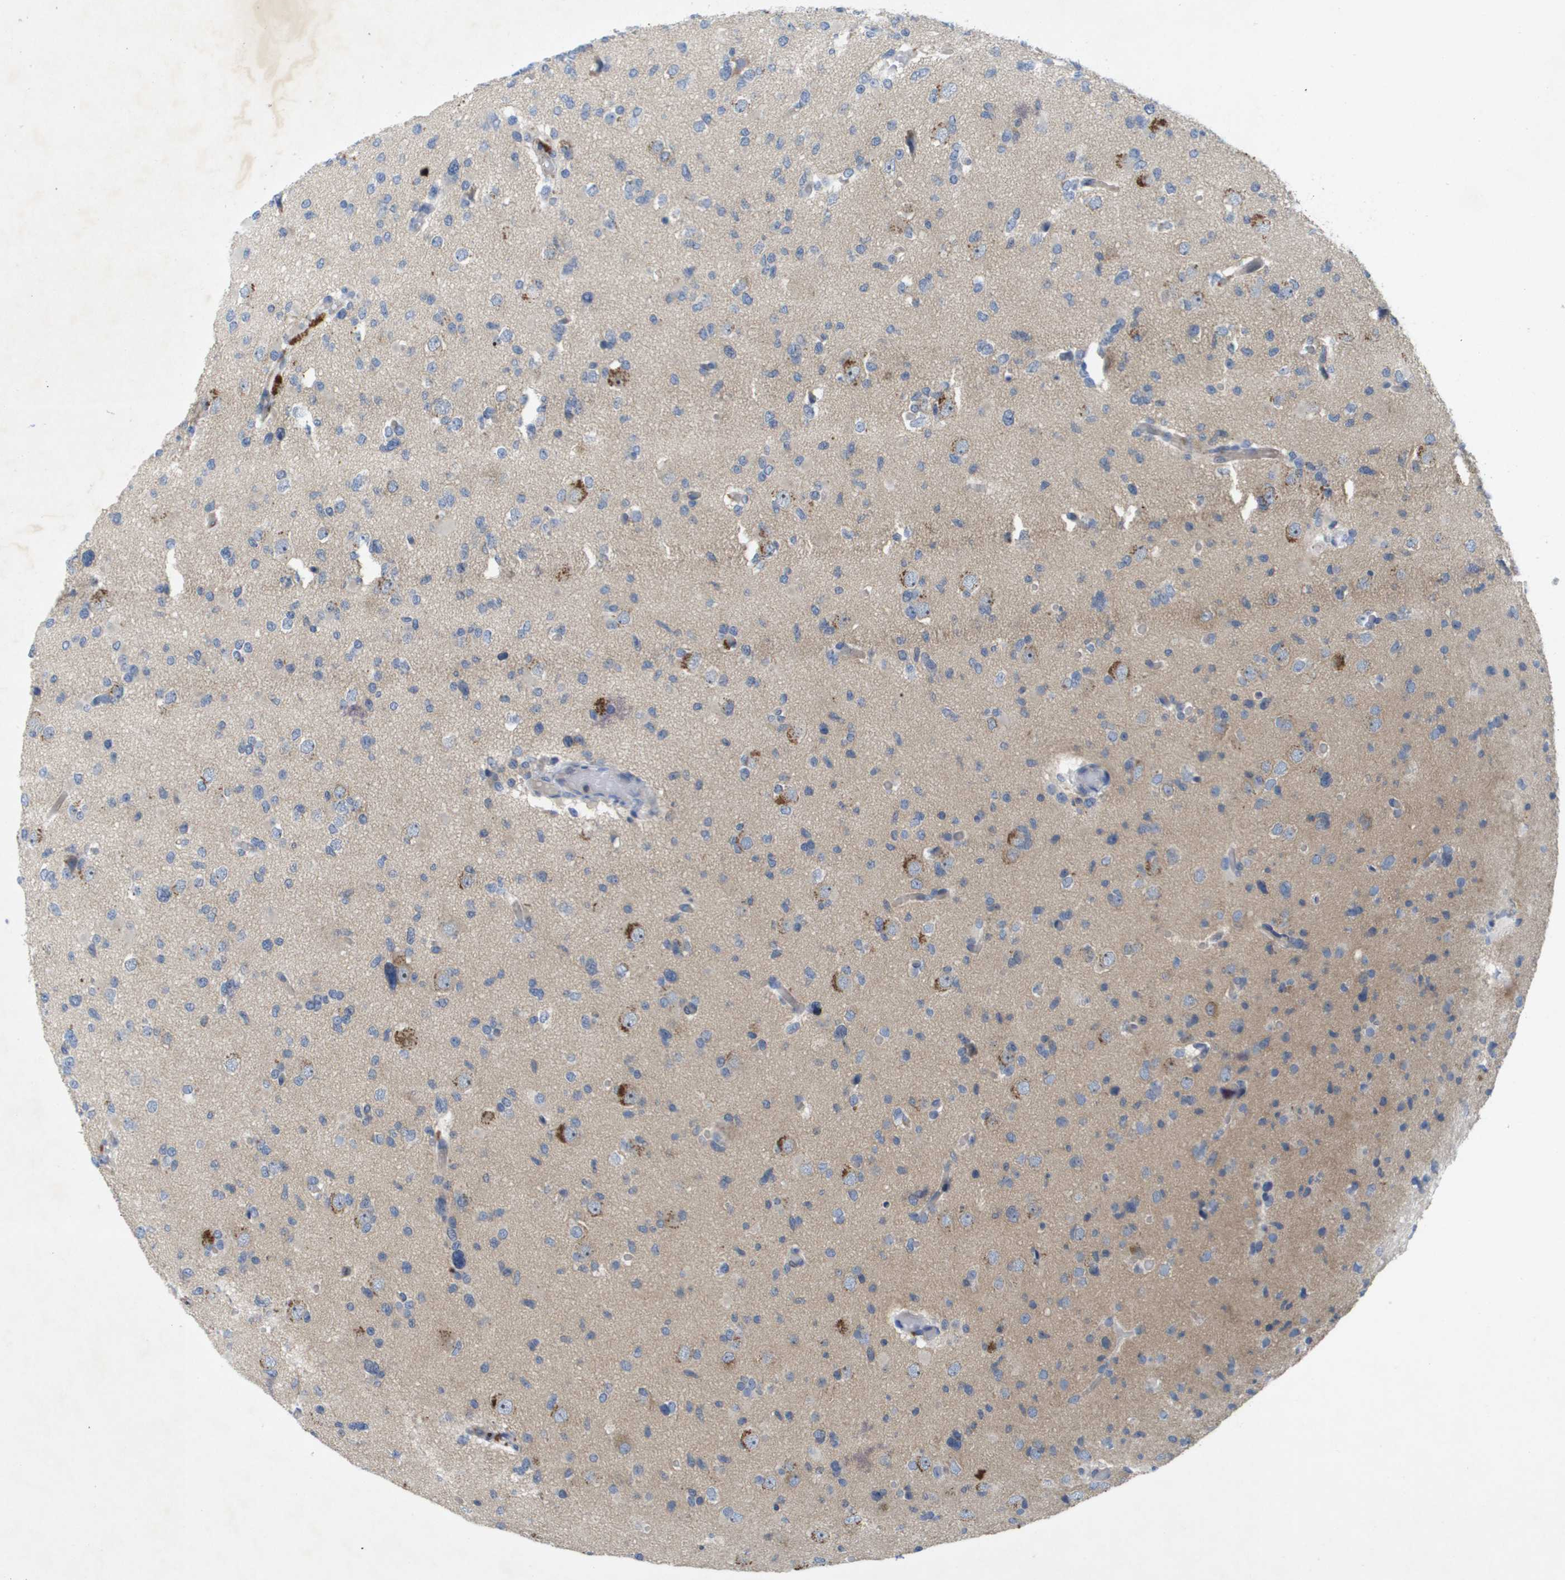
{"staining": {"intensity": "moderate", "quantity": "<25%", "location": "cytoplasmic/membranous"}, "tissue": "glioma", "cell_type": "Tumor cells", "image_type": "cancer", "snomed": [{"axis": "morphology", "description": "Glioma, malignant, Low grade"}, {"axis": "topography", "description": "Brain"}], "caption": "Malignant glioma (low-grade) stained with DAB immunohistochemistry (IHC) exhibits low levels of moderate cytoplasmic/membranous staining in about <25% of tumor cells. The protein of interest is stained brown, and the nuclei are stained in blue (DAB (3,3'-diaminobenzidine) IHC with brightfield microscopy, high magnification).", "gene": "LIPG", "patient": {"sex": "female", "age": 22}}